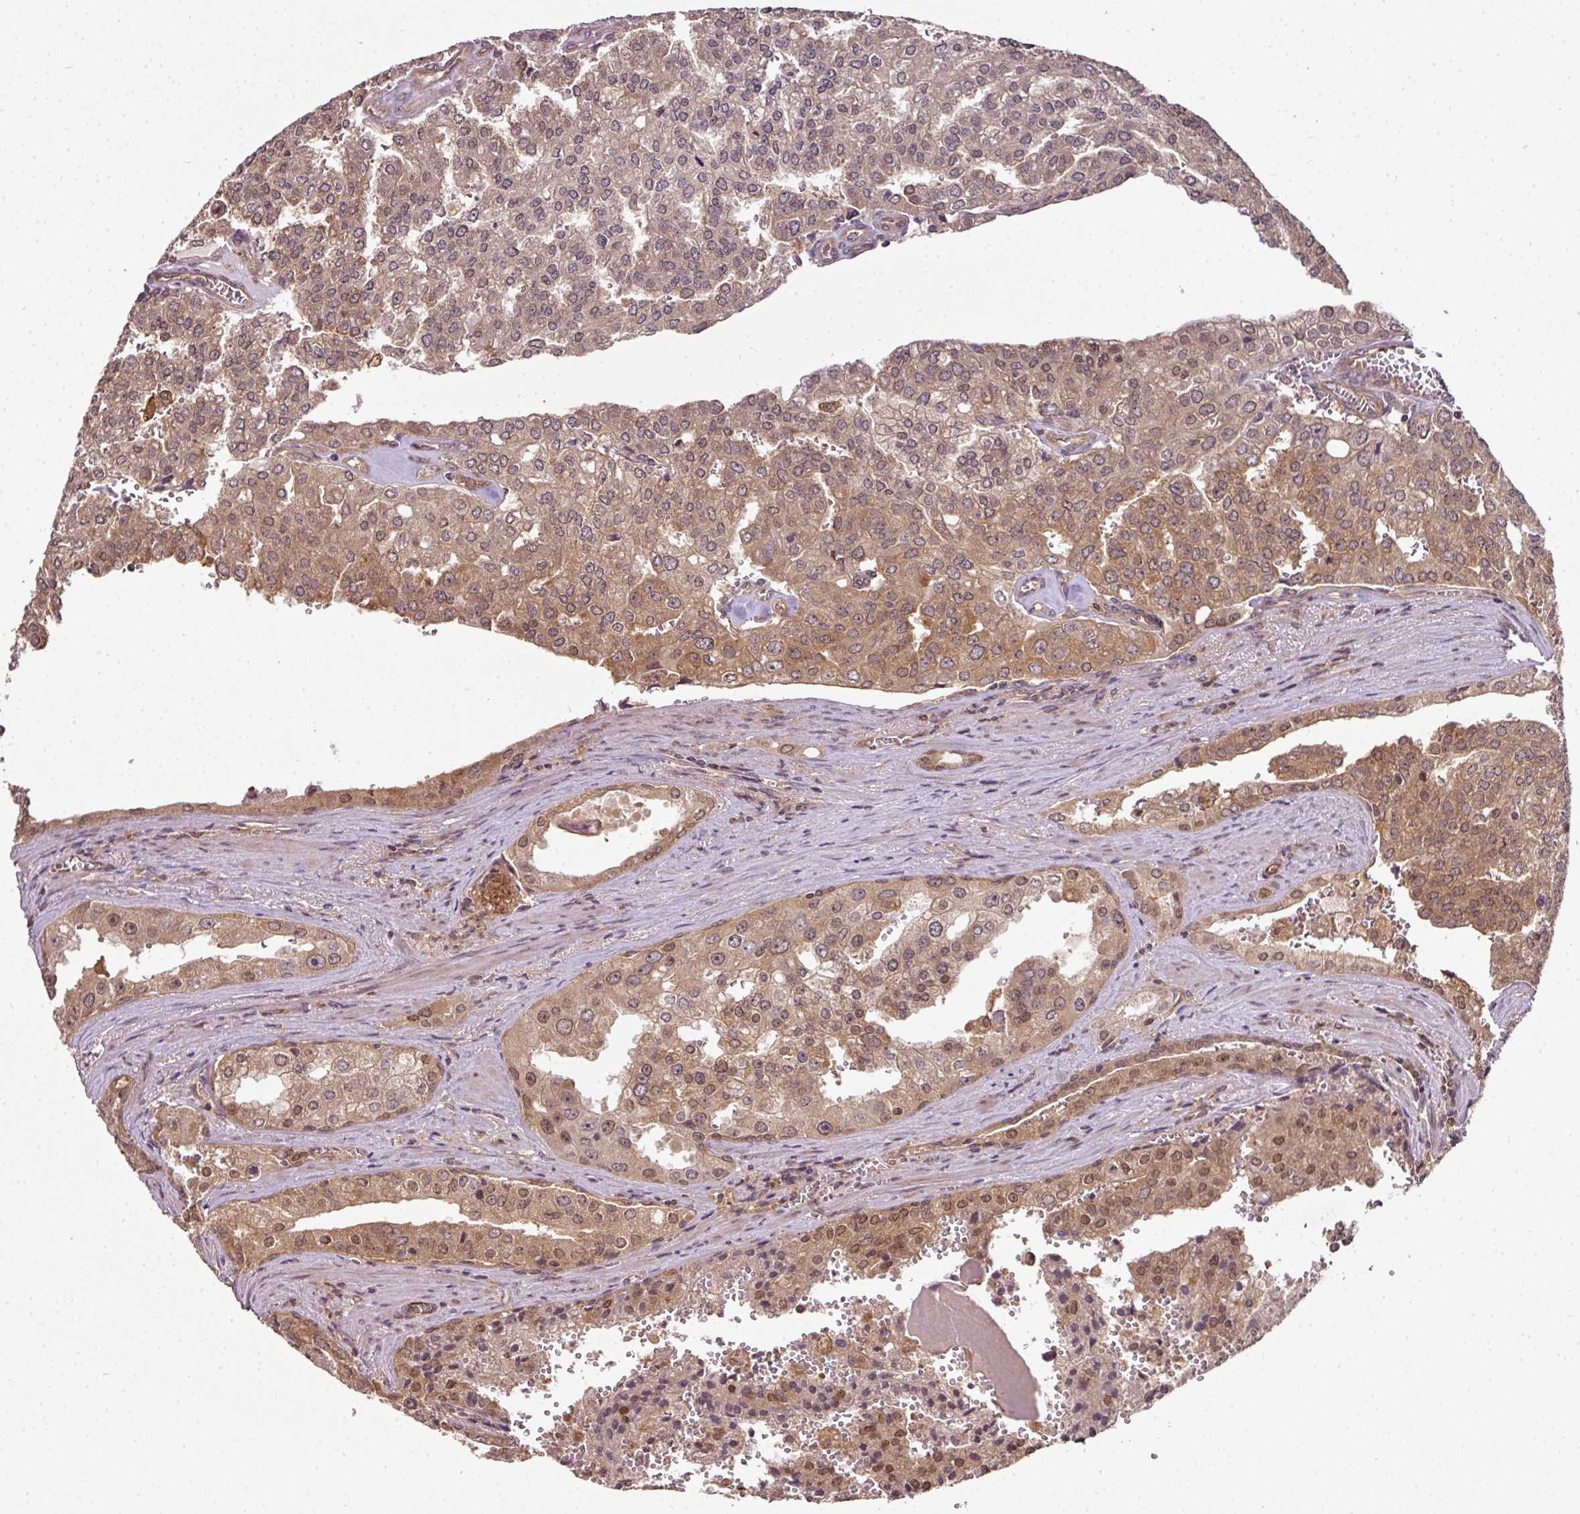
{"staining": {"intensity": "moderate", "quantity": ">75%", "location": "cytoplasmic/membranous,nuclear"}, "tissue": "prostate cancer", "cell_type": "Tumor cells", "image_type": "cancer", "snomed": [{"axis": "morphology", "description": "Adenocarcinoma, High grade"}, {"axis": "topography", "description": "Prostate"}], "caption": "Immunohistochemical staining of human adenocarcinoma (high-grade) (prostate) demonstrates moderate cytoplasmic/membranous and nuclear protein staining in approximately >75% of tumor cells.", "gene": "ANKRD18A", "patient": {"sex": "male", "age": 68}}